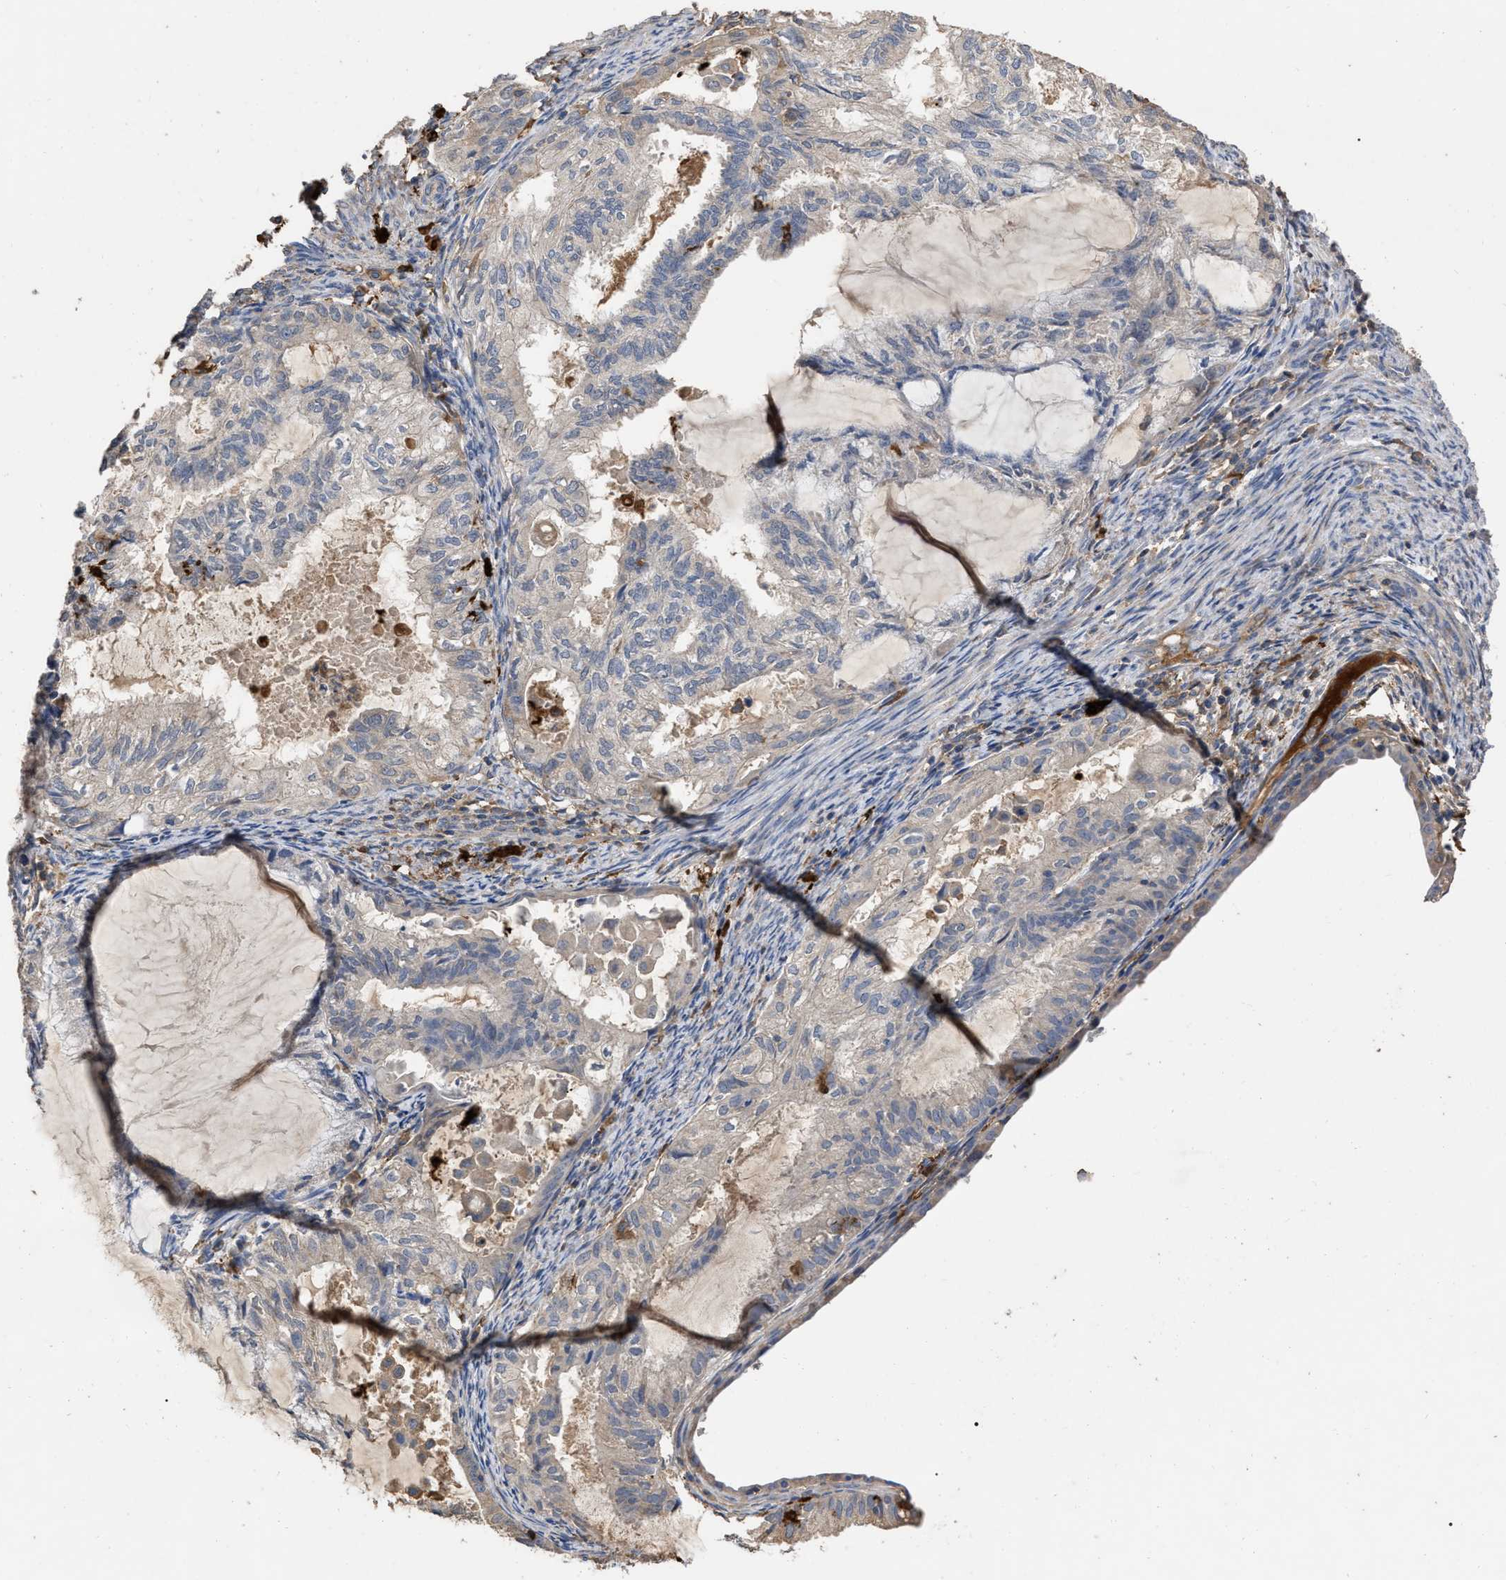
{"staining": {"intensity": "negative", "quantity": "none", "location": "none"}, "tissue": "cervical cancer", "cell_type": "Tumor cells", "image_type": "cancer", "snomed": [{"axis": "morphology", "description": "Normal tissue, NOS"}, {"axis": "morphology", "description": "Adenocarcinoma, NOS"}, {"axis": "topography", "description": "Cervix"}, {"axis": "topography", "description": "Endometrium"}], "caption": "High magnification brightfield microscopy of adenocarcinoma (cervical) stained with DAB (3,3'-diaminobenzidine) (brown) and counterstained with hematoxylin (blue): tumor cells show no significant expression.", "gene": "GPR179", "patient": {"sex": "female", "age": 86}}